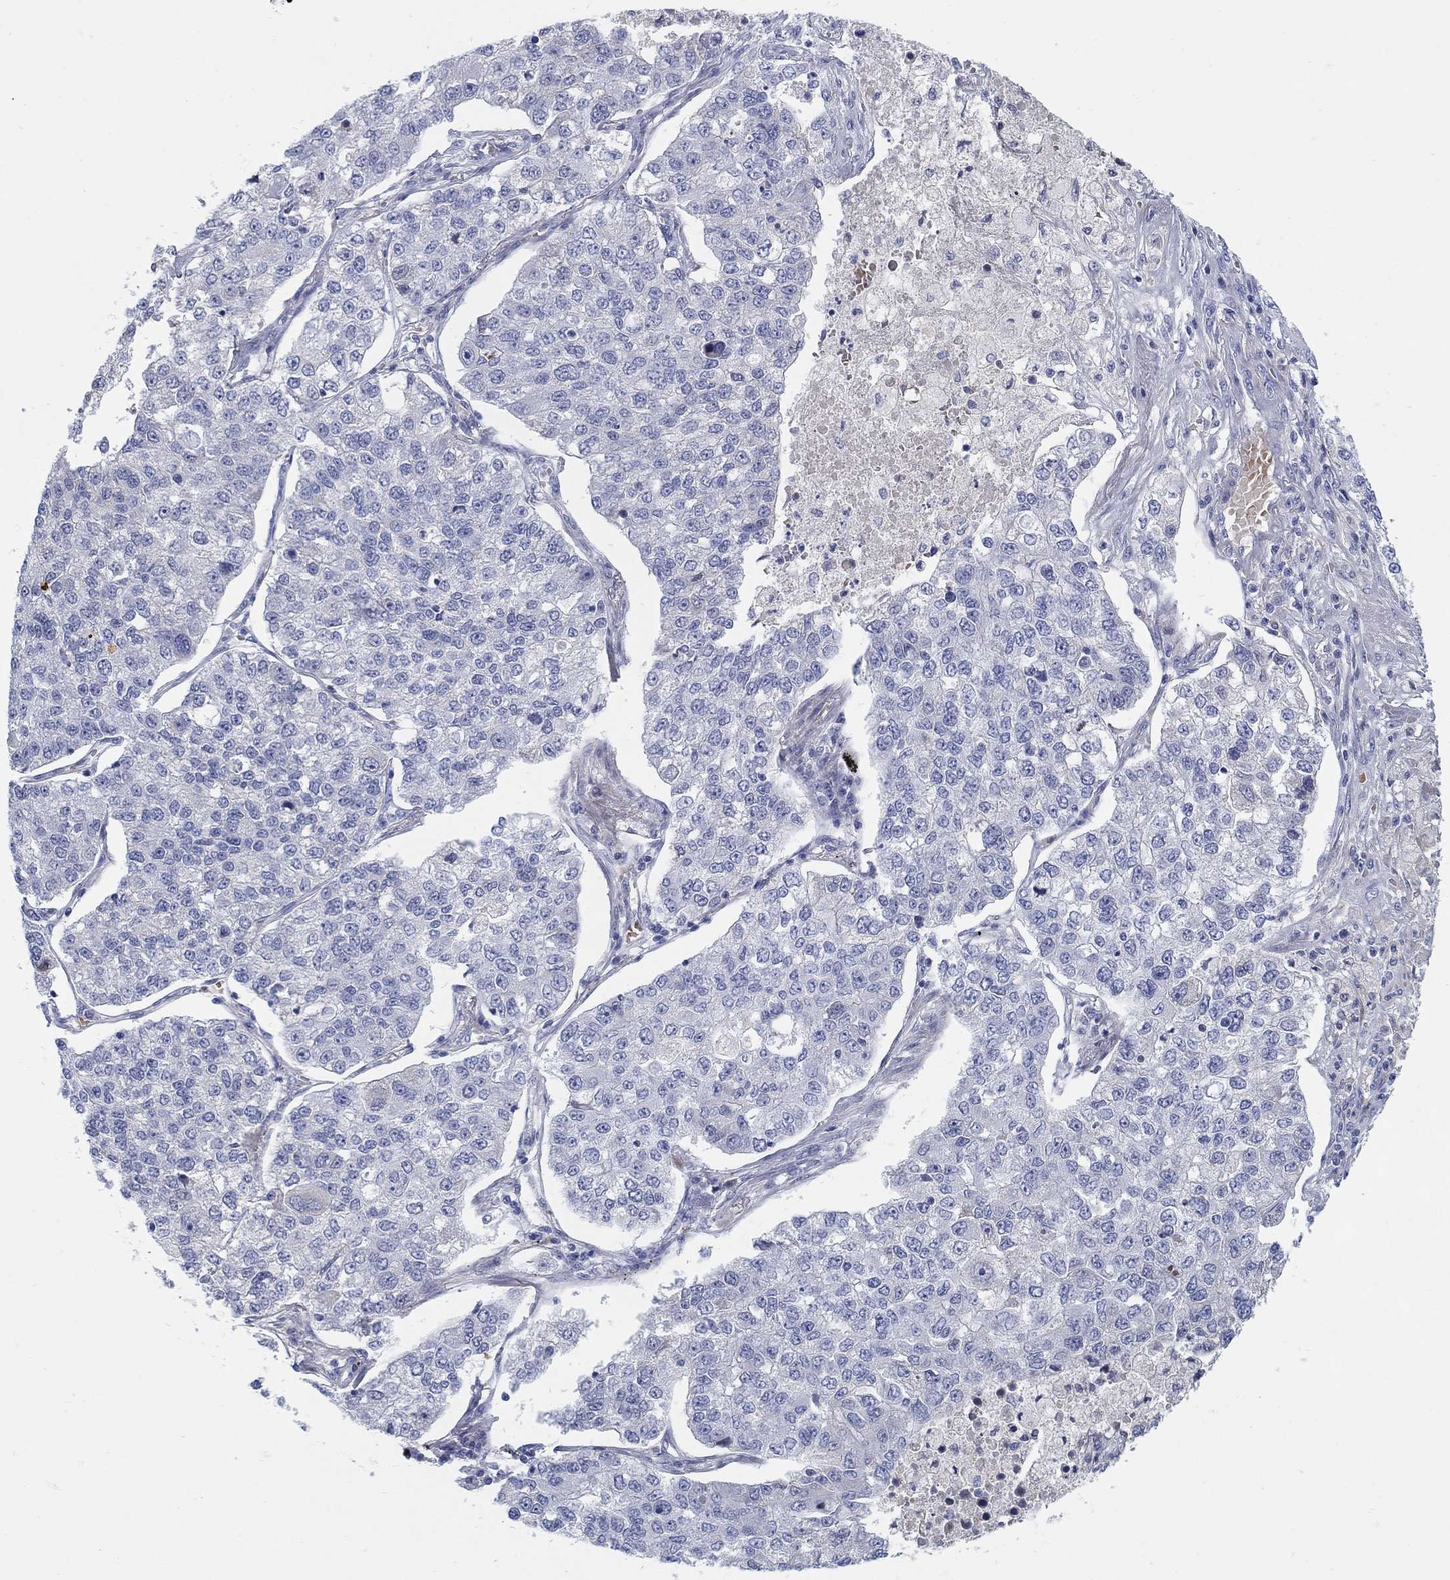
{"staining": {"intensity": "negative", "quantity": "none", "location": "none"}, "tissue": "lung cancer", "cell_type": "Tumor cells", "image_type": "cancer", "snomed": [{"axis": "morphology", "description": "Adenocarcinoma, NOS"}, {"axis": "topography", "description": "Lung"}], "caption": "This is an immunohistochemistry image of human adenocarcinoma (lung). There is no expression in tumor cells.", "gene": "HEATR4", "patient": {"sex": "male", "age": 49}}